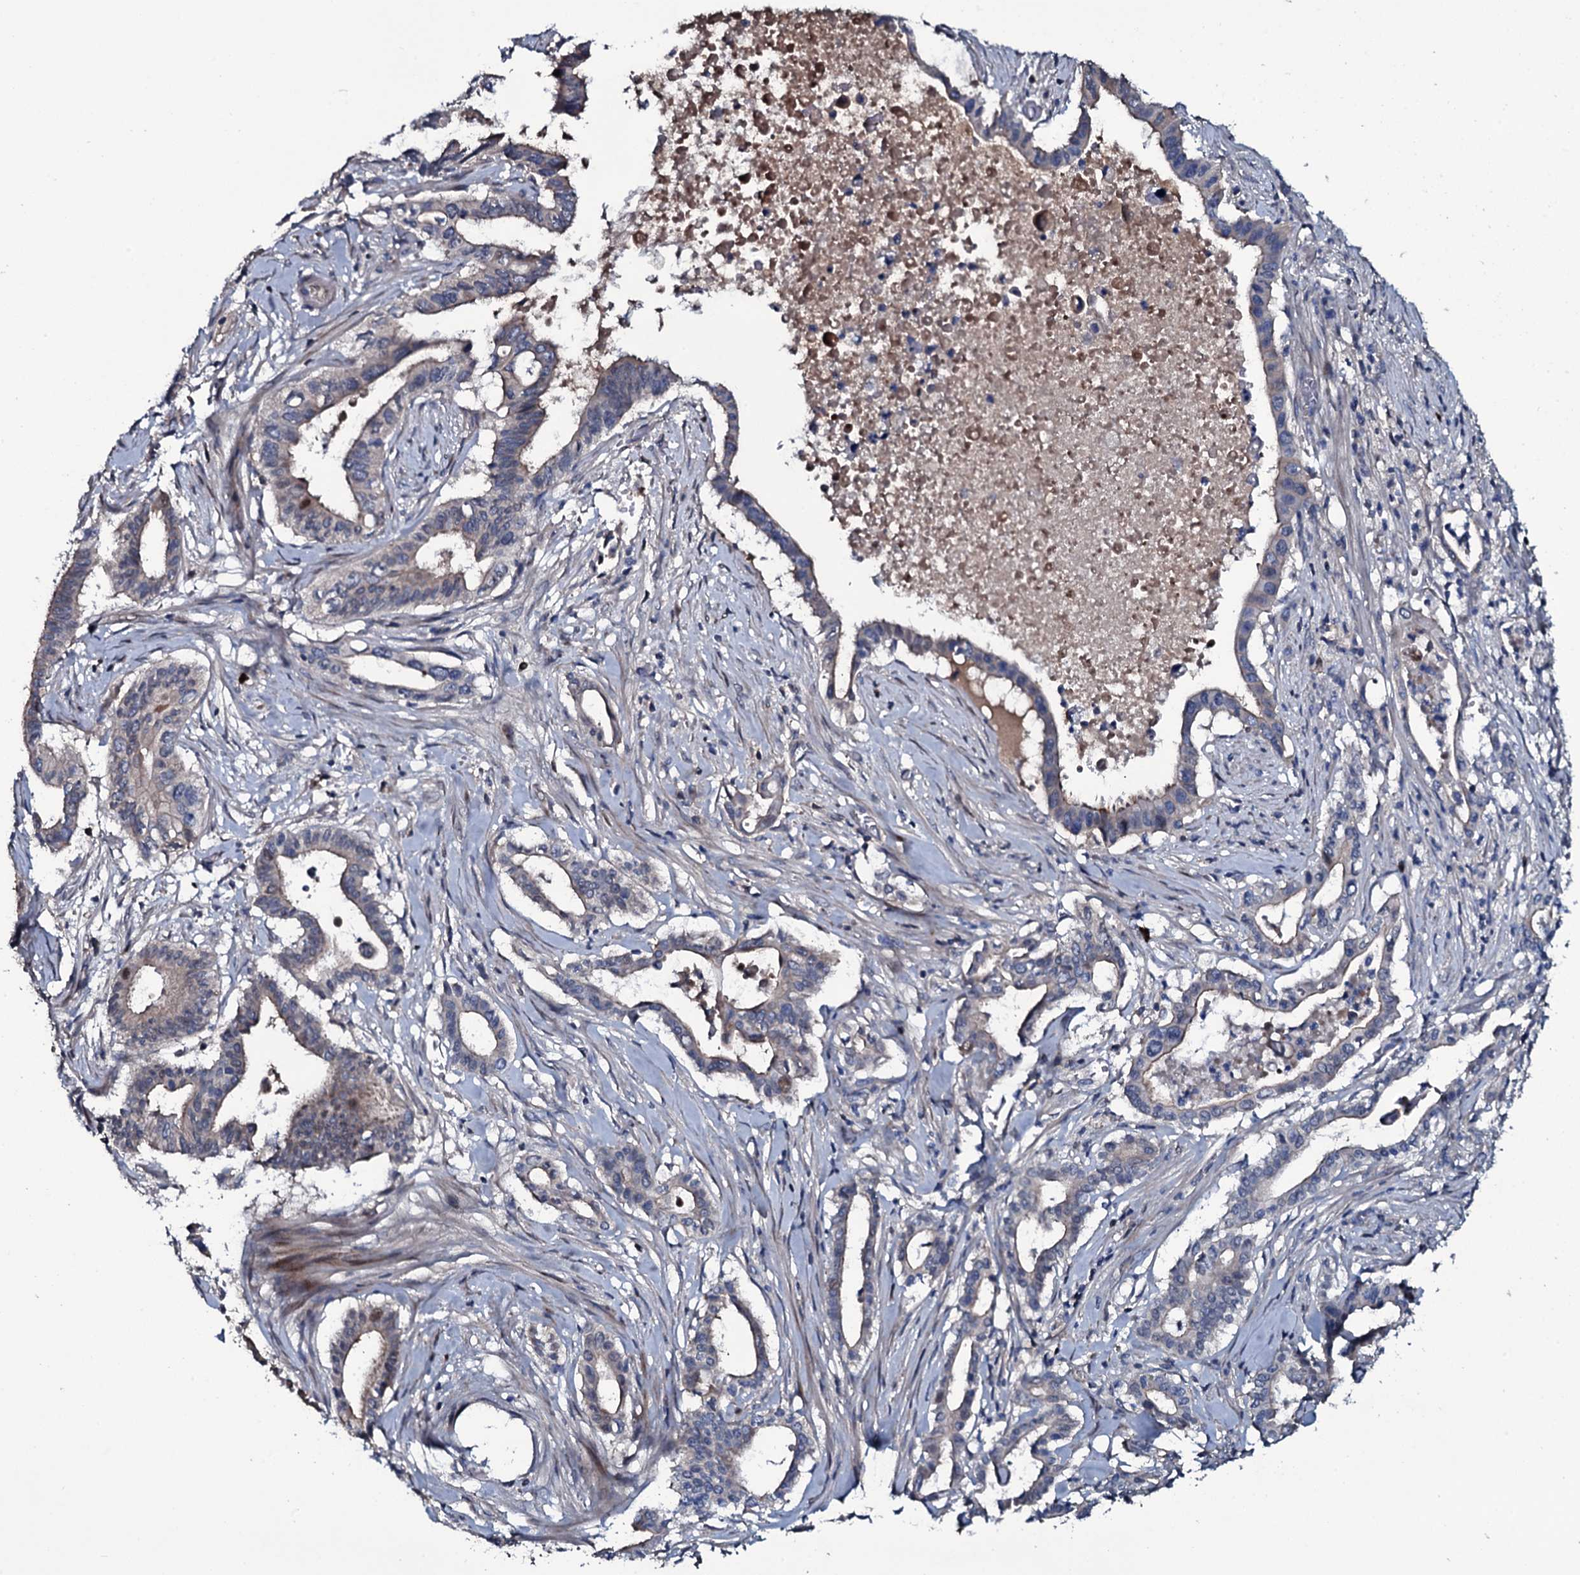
{"staining": {"intensity": "weak", "quantity": "<25%", "location": "cytoplasmic/membranous"}, "tissue": "pancreatic cancer", "cell_type": "Tumor cells", "image_type": "cancer", "snomed": [{"axis": "morphology", "description": "Adenocarcinoma, NOS"}, {"axis": "topography", "description": "Pancreas"}], "caption": "This is a image of IHC staining of pancreatic adenocarcinoma, which shows no positivity in tumor cells.", "gene": "LYG2", "patient": {"sex": "female", "age": 77}}